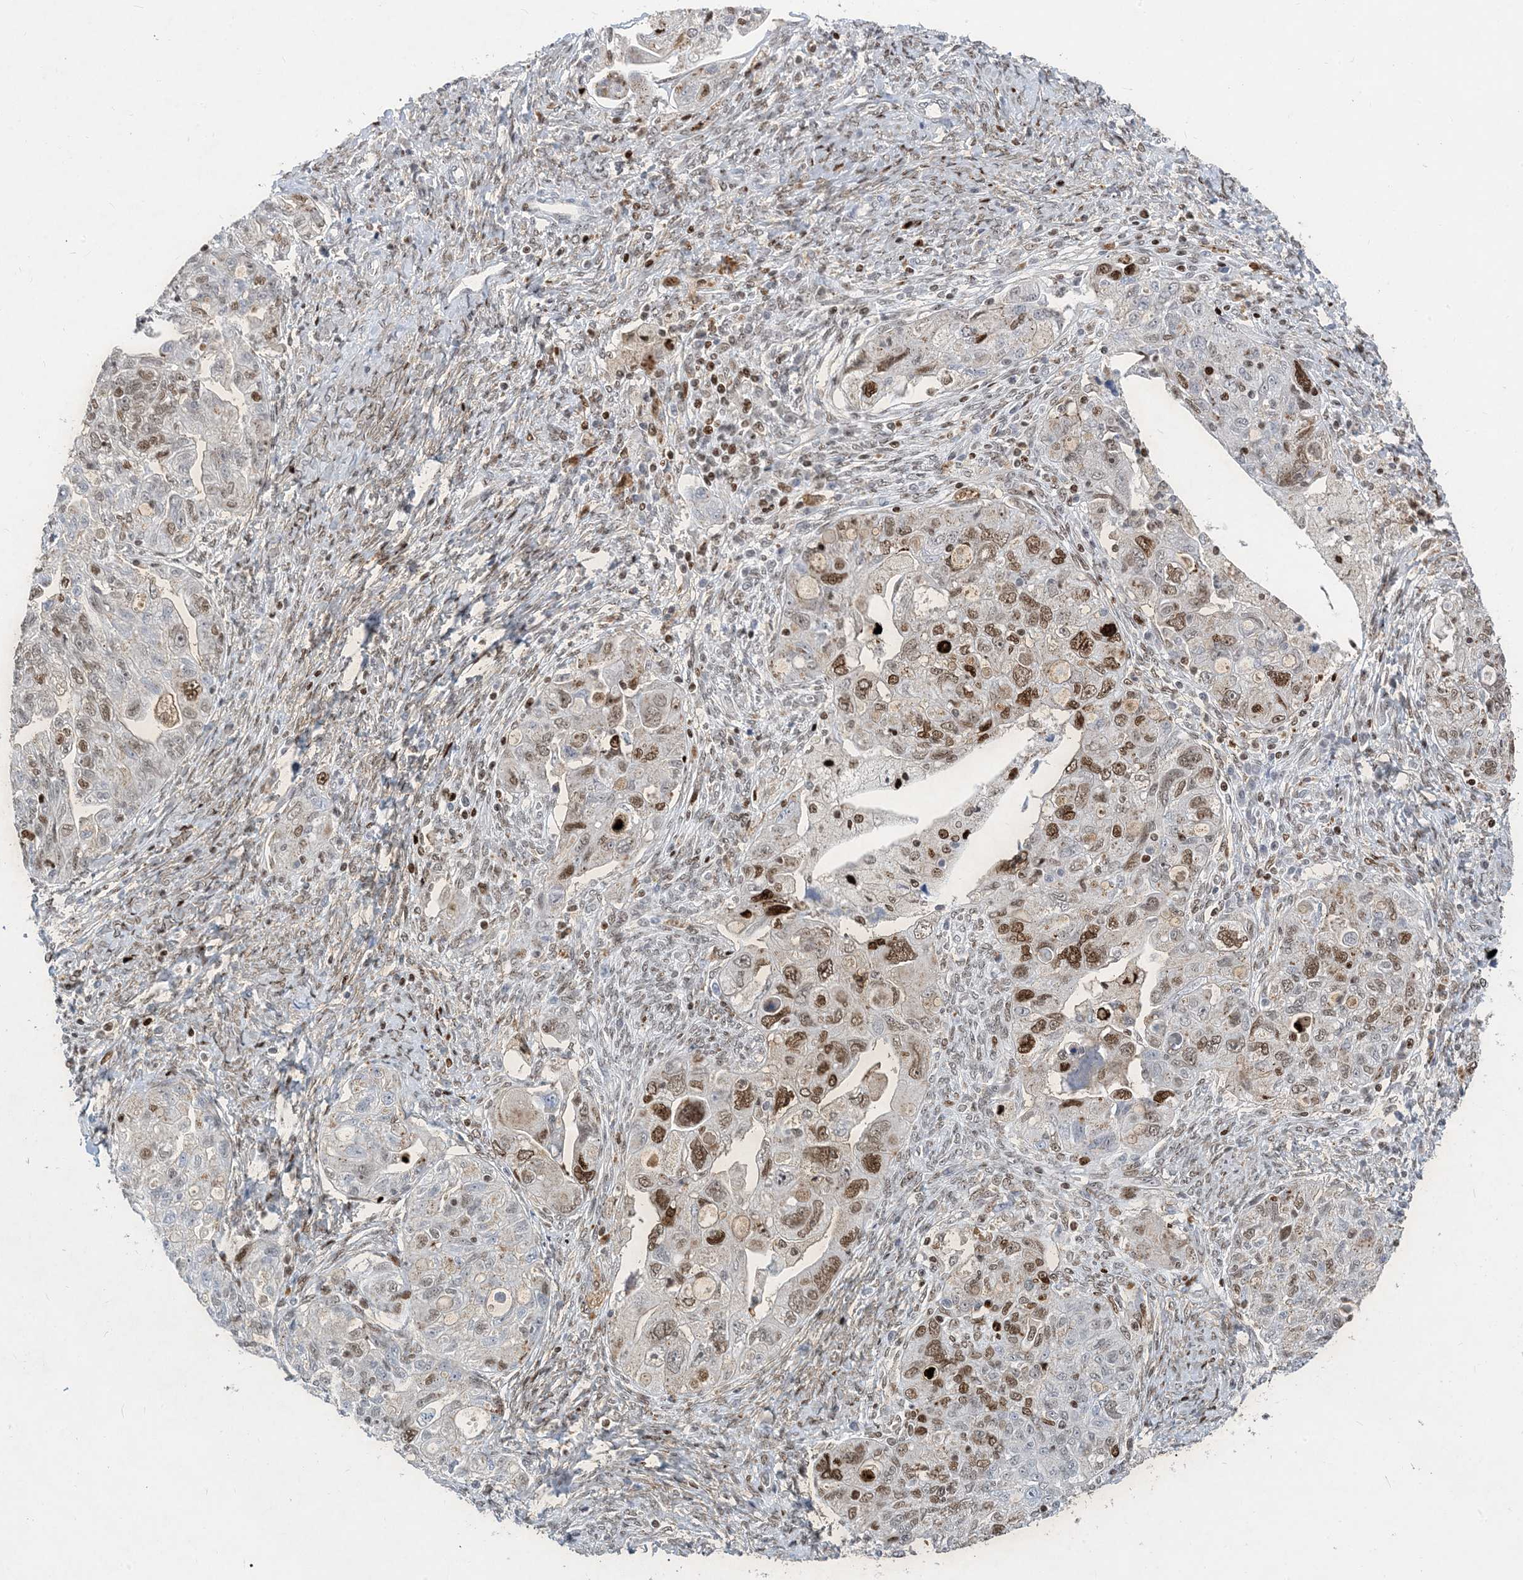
{"staining": {"intensity": "moderate", "quantity": "25%-75%", "location": "nuclear"}, "tissue": "ovarian cancer", "cell_type": "Tumor cells", "image_type": "cancer", "snomed": [{"axis": "morphology", "description": "Carcinoma, NOS"}, {"axis": "morphology", "description": "Cystadenocarcinoma, serous, NOS"}, {"axis": "topography", "description": "Ovary"}], "caption": "A histopathology image of ovarian carcinoma stained for a protein shows moderate nuclear brown staining in tumor cells.", "gene": "SLC25A53", "patient": {"sex": "female", "age": 69}}